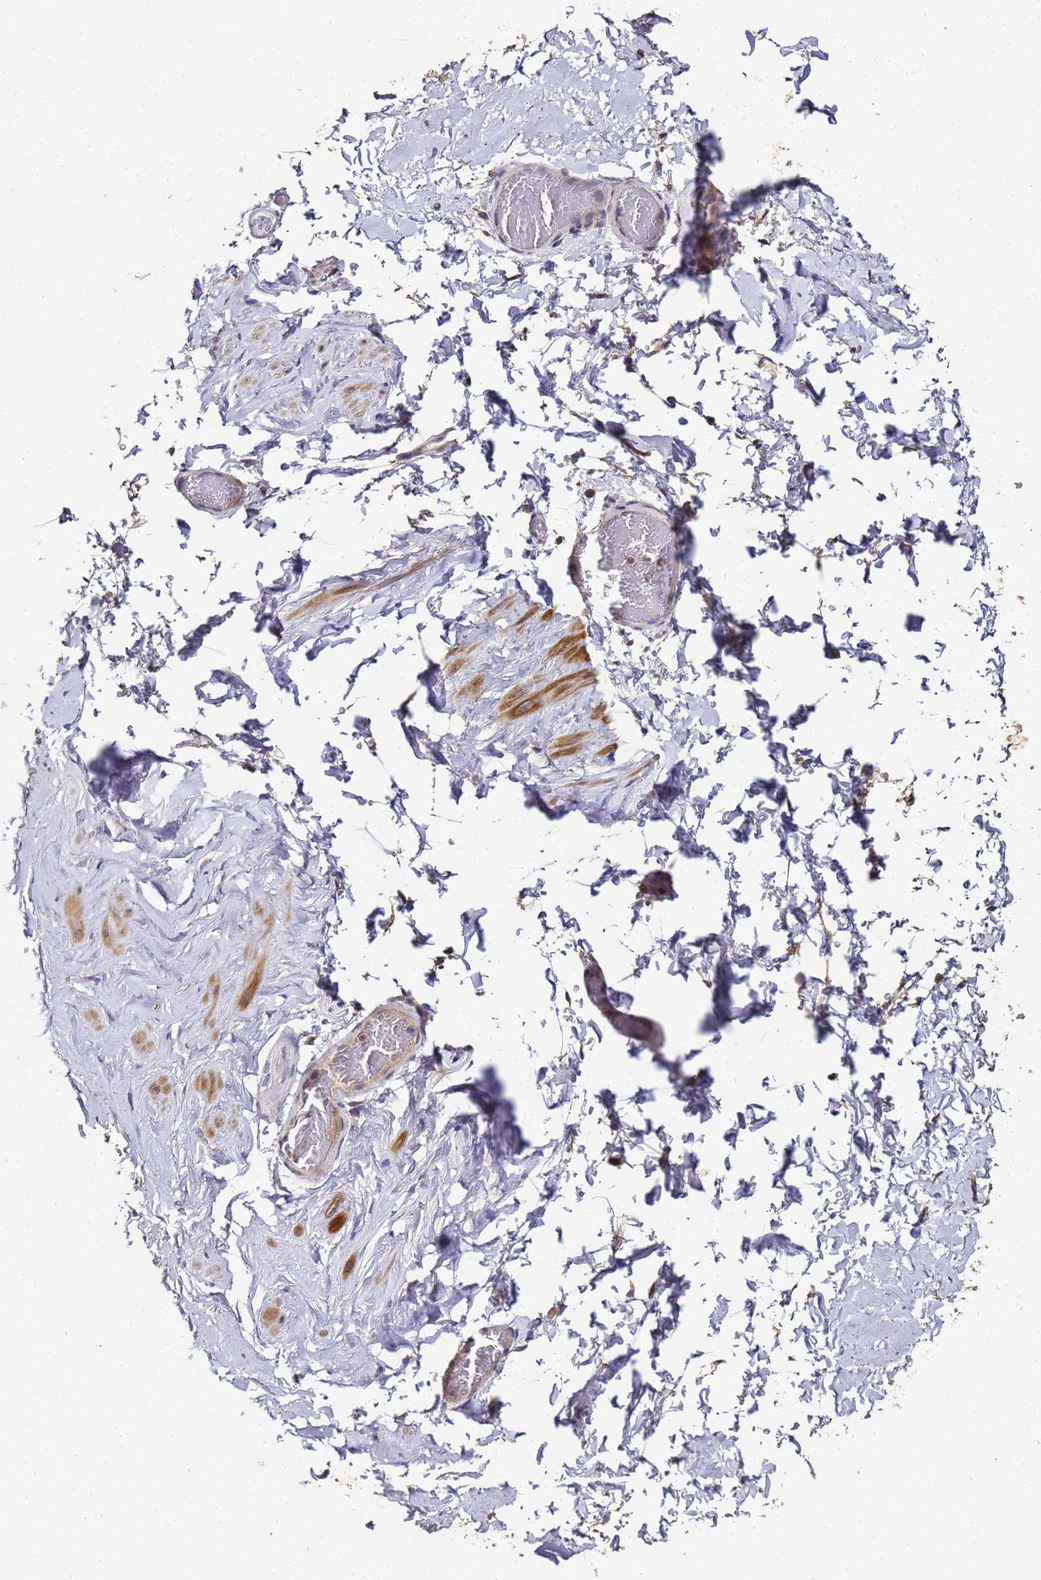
{"staining": {"intensity": "negative", "quantity": "none", "location": "none"}, "tissue": "adipose tissue", "cell_type": "Adipocytes", "image_type": "normal", "snomed": [{"axis": "morphology", "description": "Normal tissue, NOS"}, {"axis": "topography", "description": "Soft tissue"}, {"axis": "topography", "description": "Vascular tissue"}], "caption": "The image exhibits no significant staining in adipocytes of adipose tissue. (Brightfield microscopy of DAB immunohistochemistry at high magnification).", "gene": "LGI4", "patient": {"sex": "male", "age": 41}}